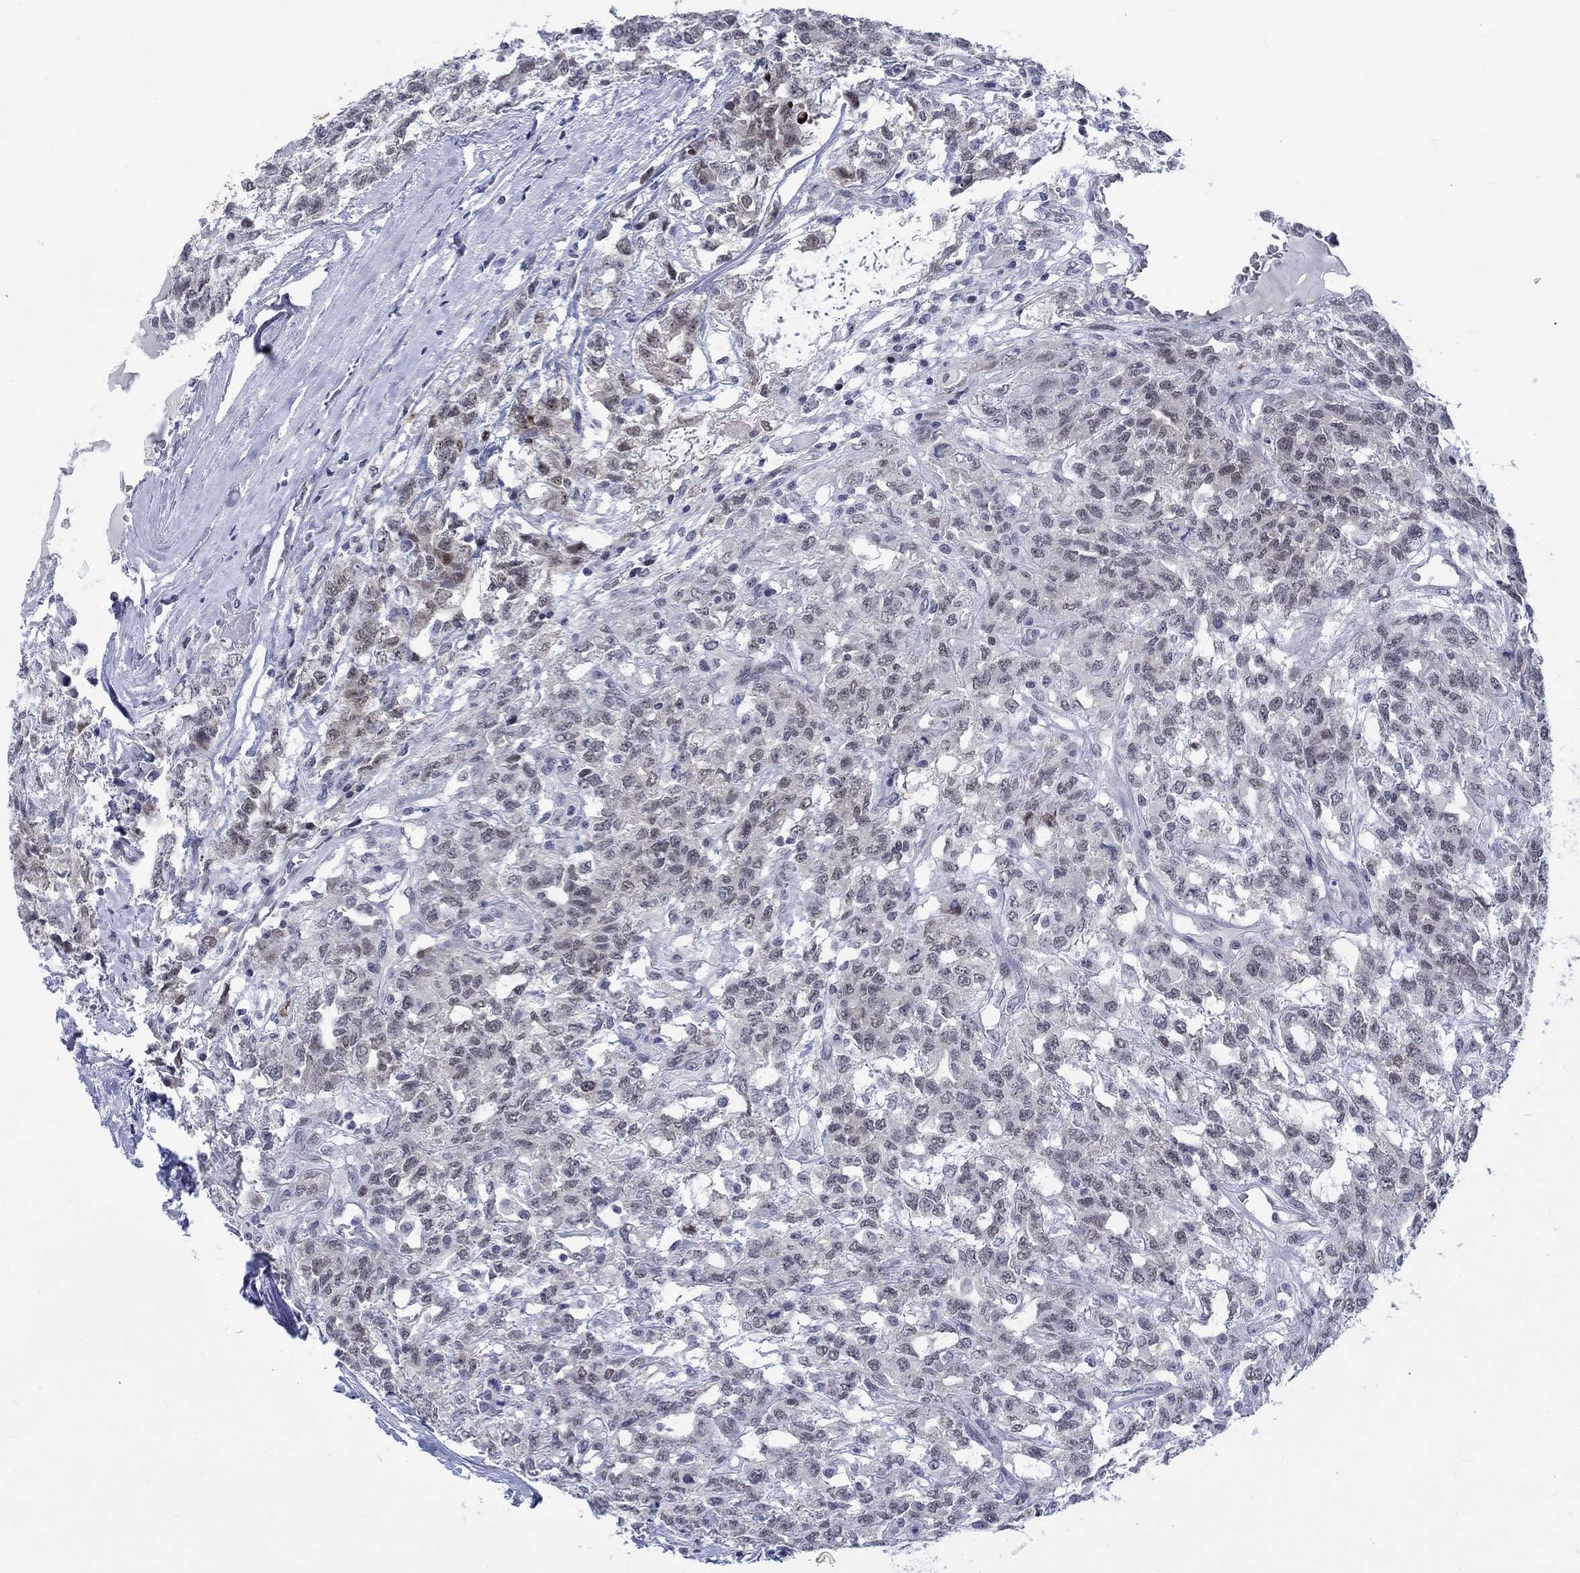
{"staining": {"intensity": "negative", "quantity": "none", "location": "none"}, "tissue": "testis cancer", "cell_type": "Tumor cells", "image_type": "cancer", "snomed": [{"axis": "morphology", "description": "Seminoma, NOS"}, {"axis": "topography", "description": "Testis"}], "caption": "This is an immunohistochemistry (IHC) histopathology image of human seminoma (testis). There is no positivity in tumor cells.", "gene": "NEU3", "patient": {"sex": "male", "age": 52}}